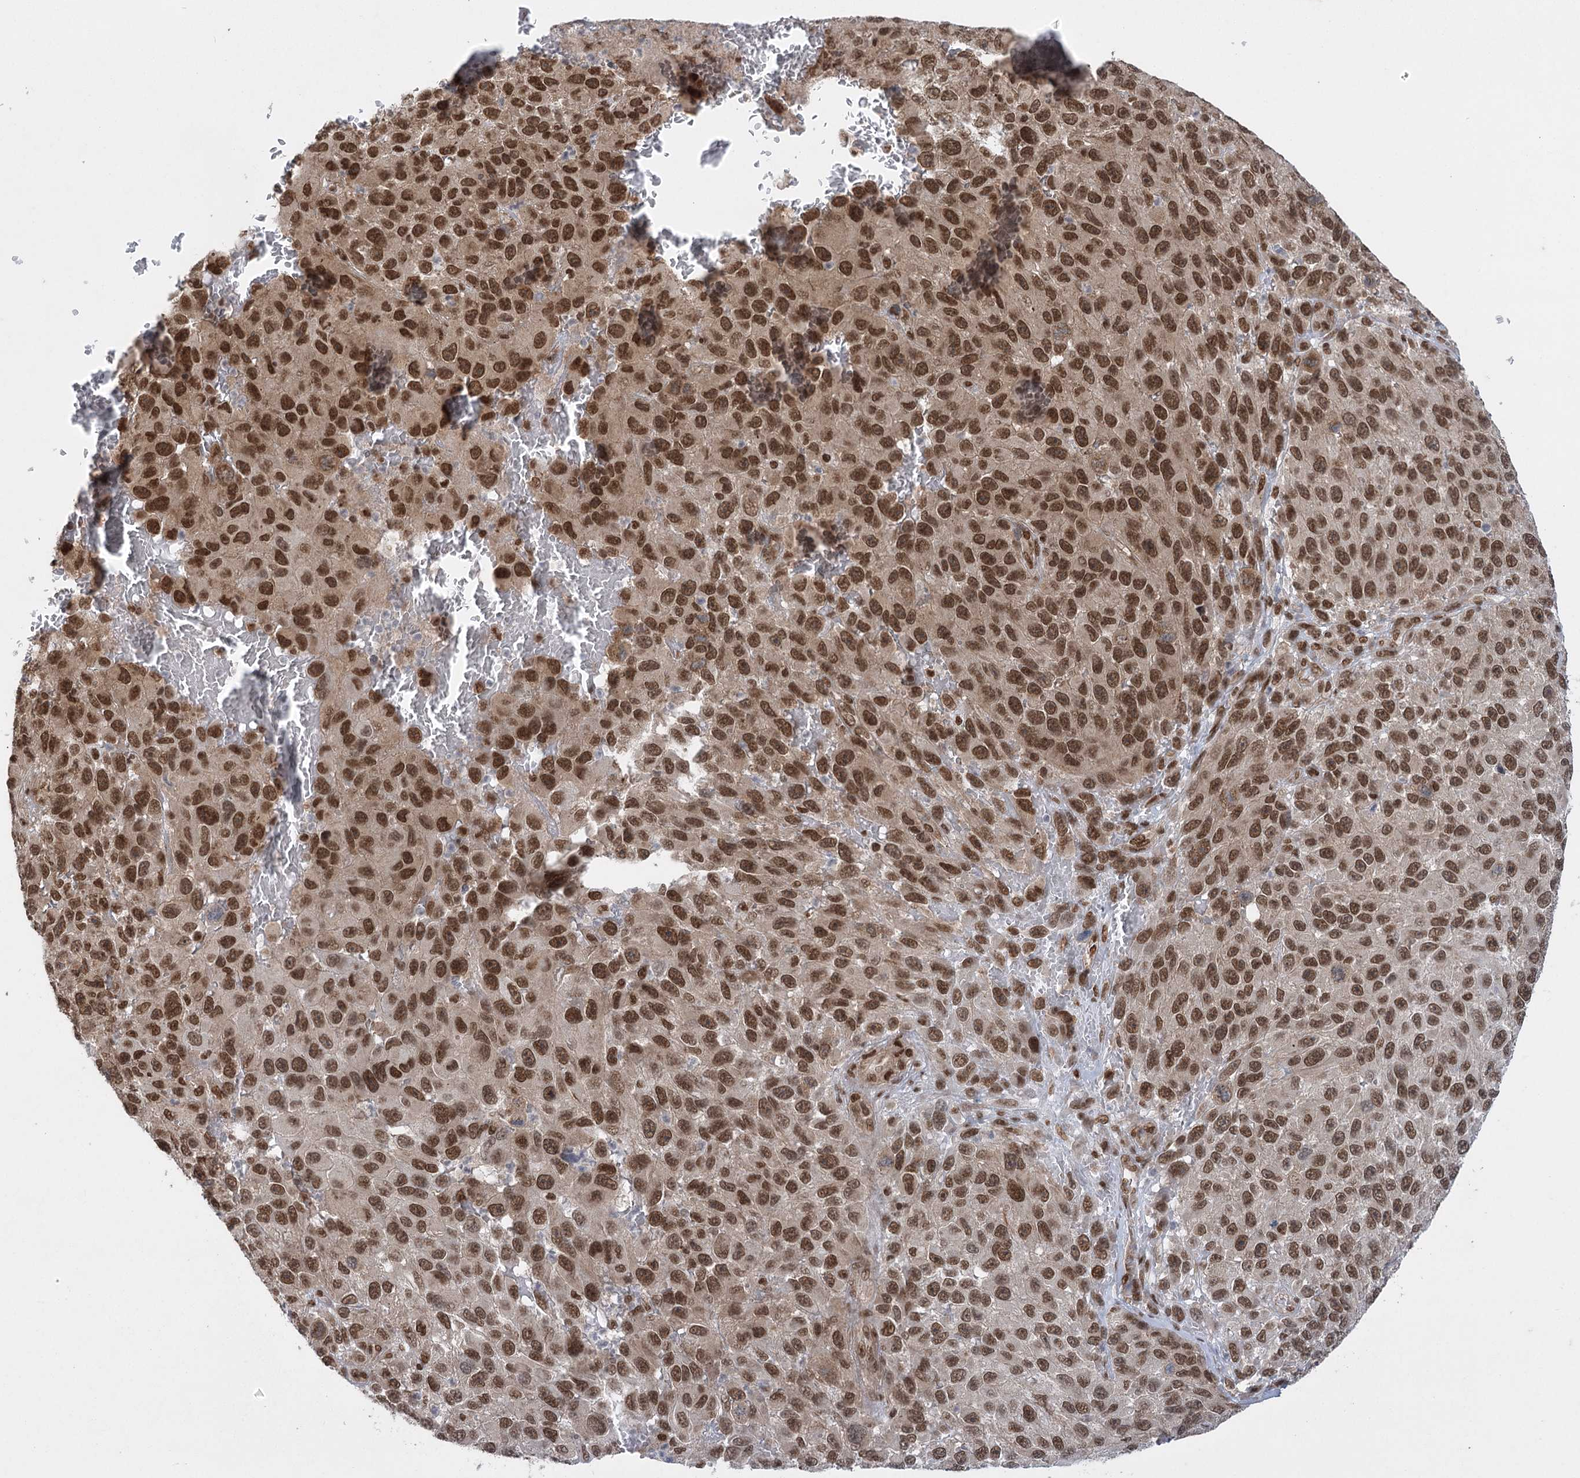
{"staining": {"intensity": "strong", "quantity": ">75%", "location": "nuclear"}, "tissue": "melanoma", "cell_type": "Tumor cells", "image_type": "cancer", "snomed": [{"axis": "morphology", "description": "Malignant melanoma, NOS"}, {"axis": "topography", "description": "Skin"}], "caption": "Protein expression by IHC exhibits strong nuclear positivity in about >75% of tumor cells in melanoma. The staining is performed using DAB brown chromogen to label protein expression. The nuclei are counter-stained blue using hematoxylin.", "gene": "ZCCHC8", "patient": {"sex": "female", "age": 96}}